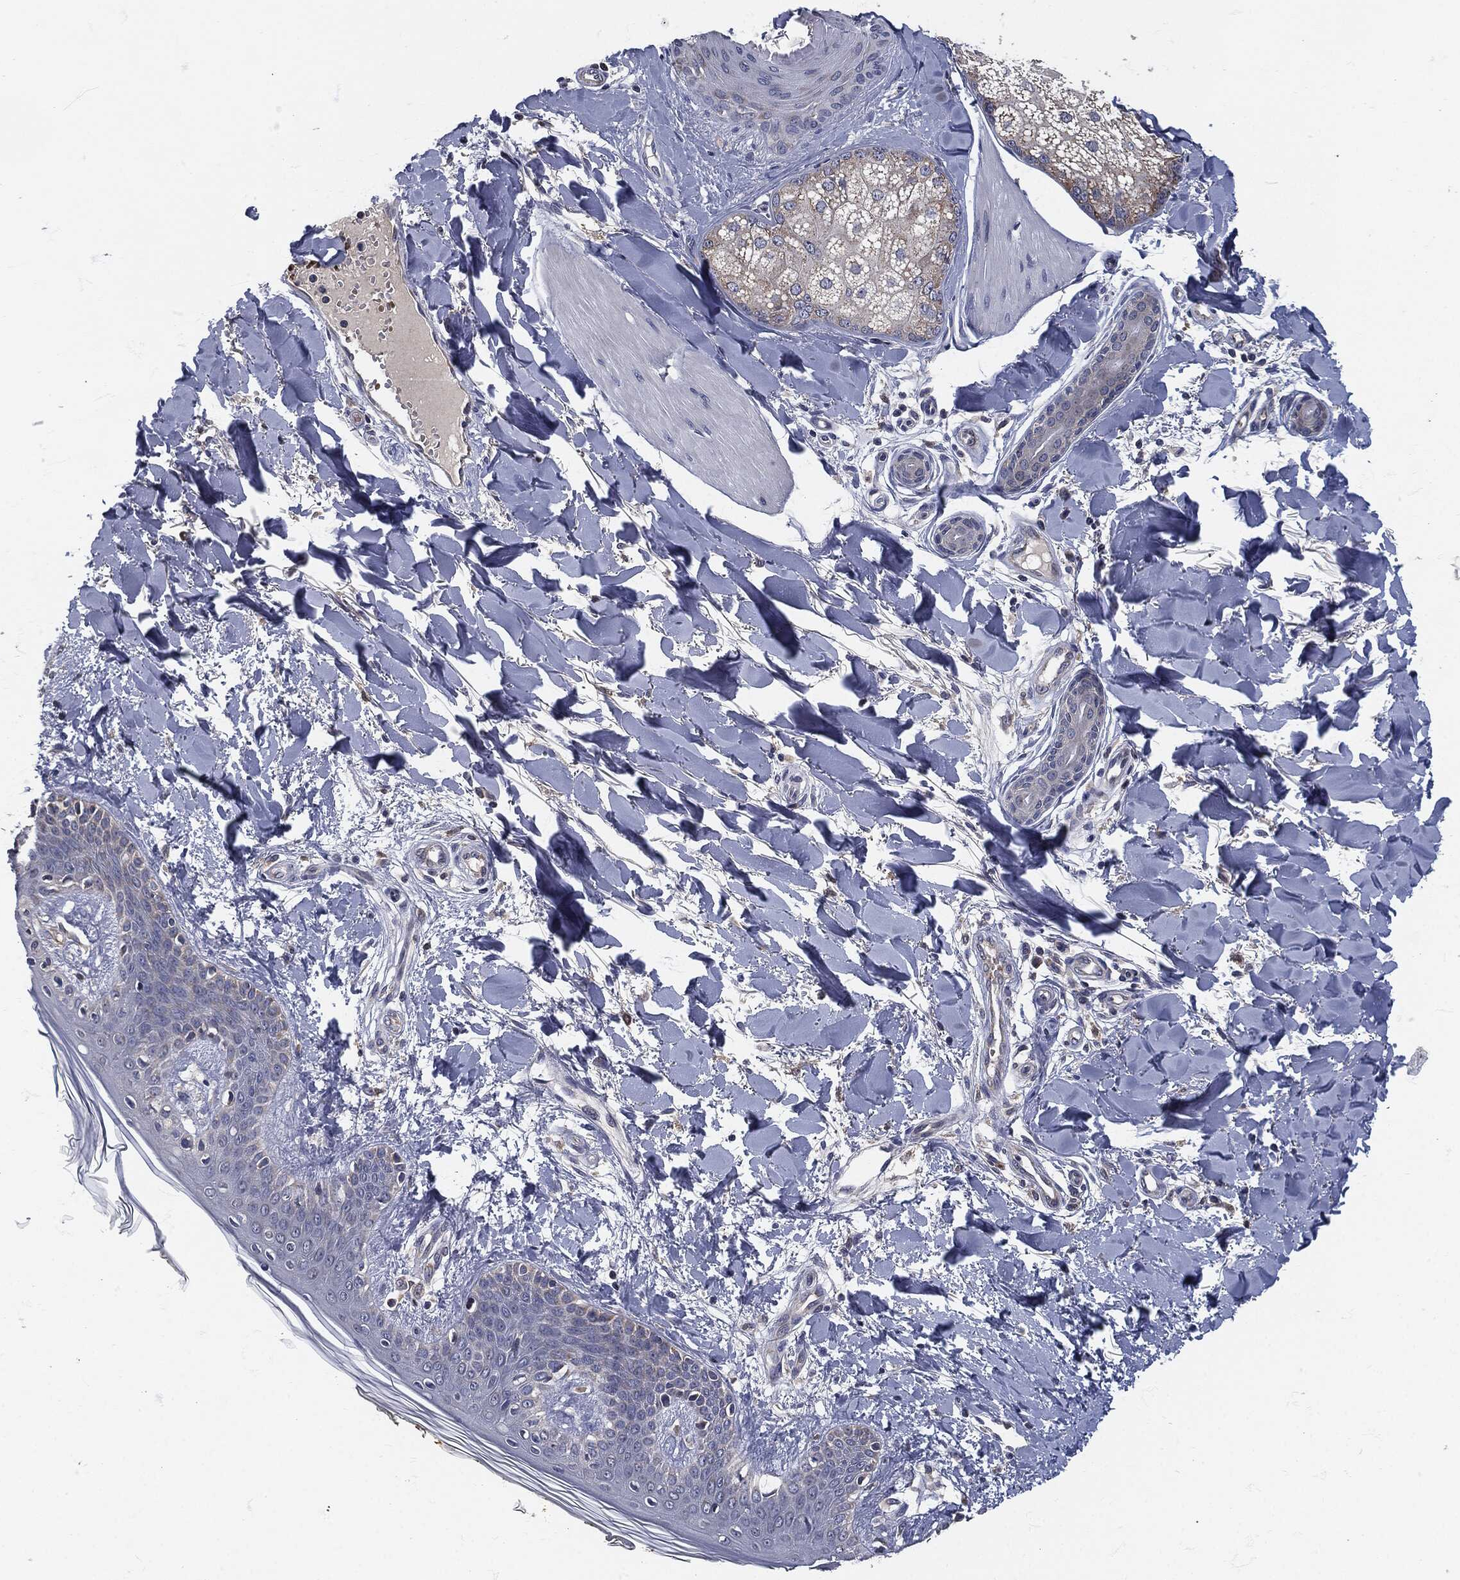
{"staining": {"intensity": "negative", "quantity": "none", "location": "none"}, "tissue": "skin", "cell_type": "Fibroblasts", "image_type": "normal", "snomed": [{"axis": "morphology", "description": "Normal tissue, NOS"}, {"axis": "morphology", "description": "Malignant melanoma, NOS"}, {"axis": "topography", "description": "Skin"}], "caption": "Immunohistochemical staining of unremarkable skin shows no significant staining in fibroblasts. Brightfield microscopy of immunohistochemistry (IHC) stained with DAB (3,3'-diaminobenzidine) (brown) and hematoxylin (blue), captured at high magnification.", "gene": "SIGLEC9", "patient": {"sex": "female", "age": 34}}